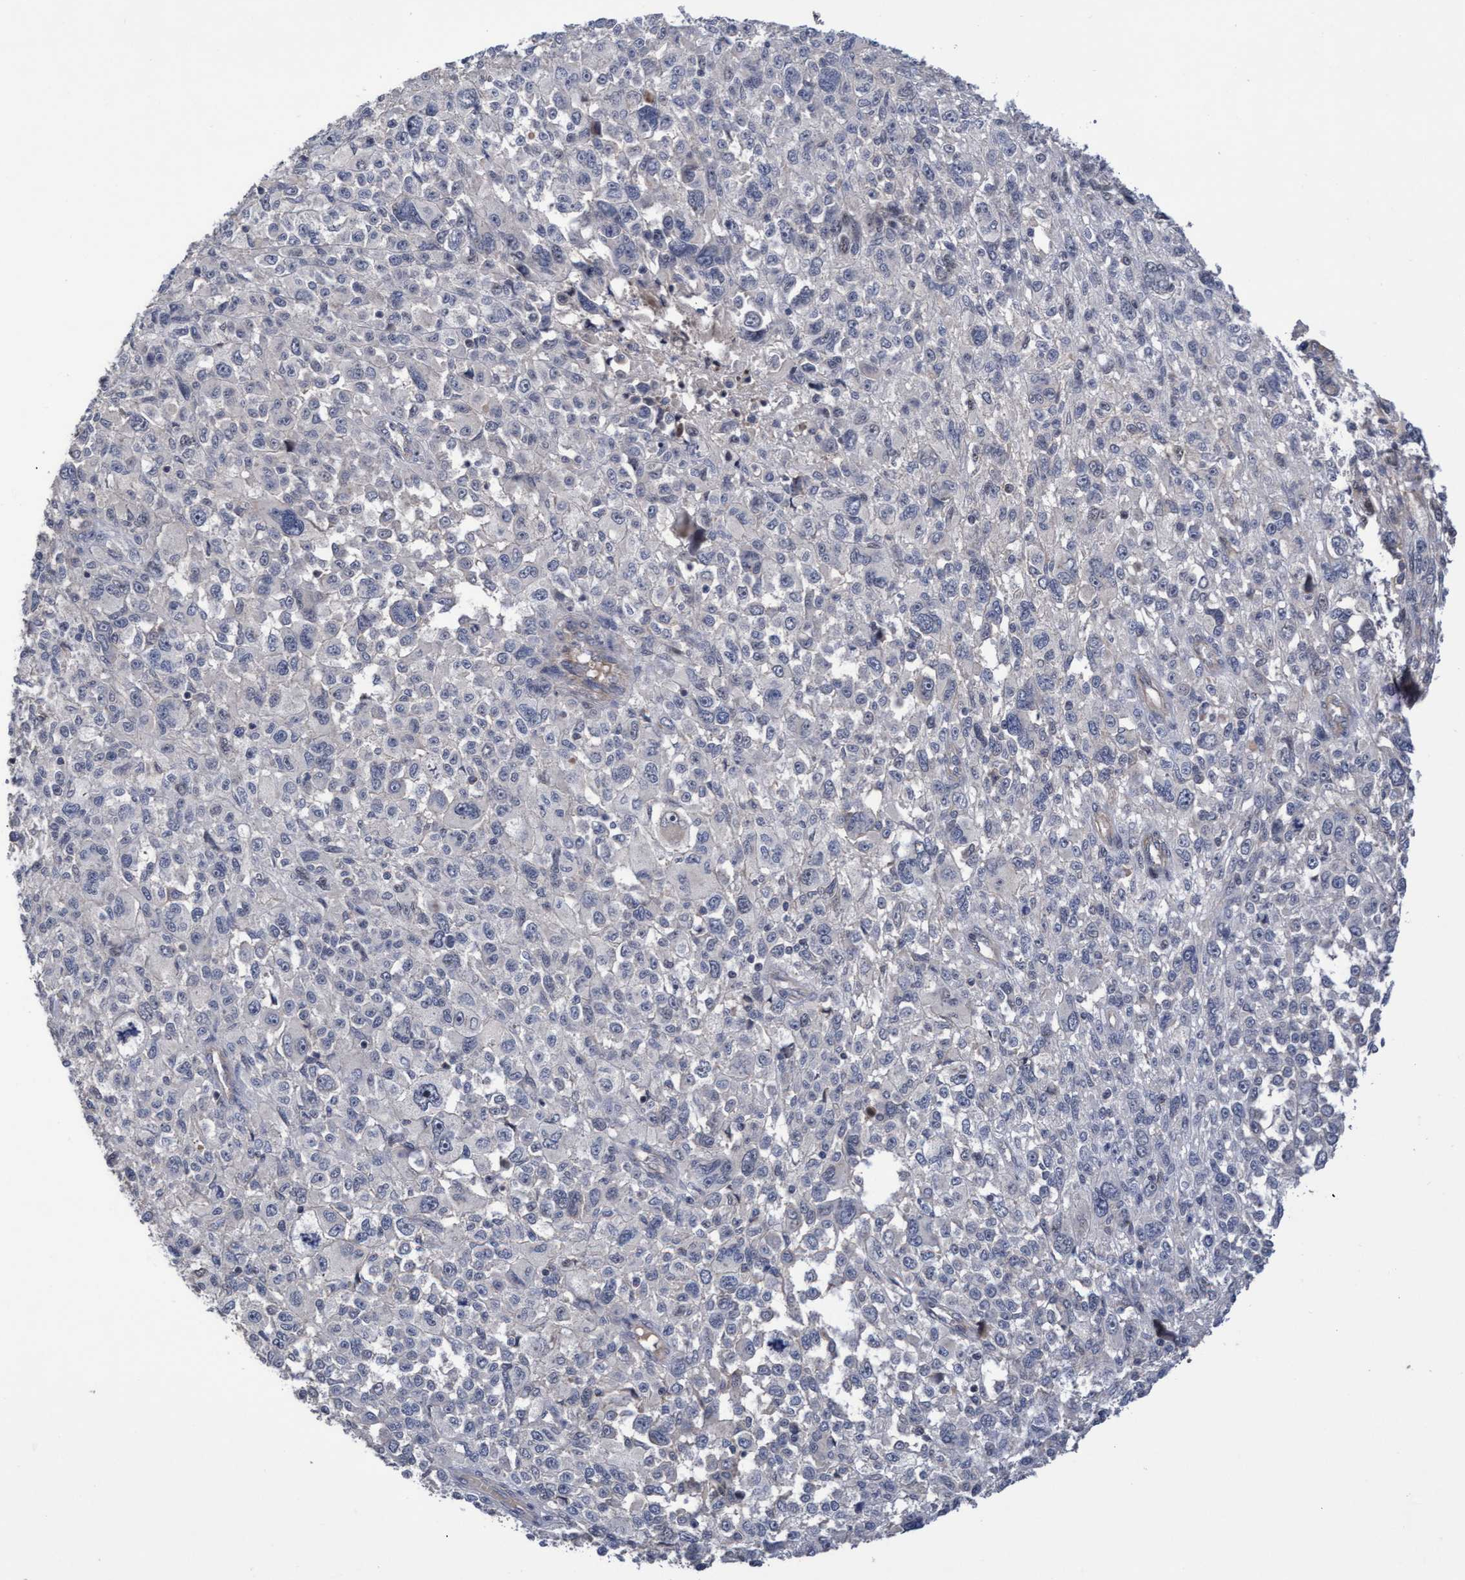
{"staining": {"intensity": "negative", "quantity": "none", "location": "none"}, "tissue": "melanoma", "cell_type": "Tumor cells", "image_type": "cancer", "snomed": [{"axis": "morphology", "description": "Malignant melanoma, NOS"}, {"axis": "topography", "description": "Skin"}], "caption": "DAB immunohistochemical staining of human melanoma reveals no significant staining in tumor cells.", "gene": "COBL", "patient": {"sex": "female", "age": 55}}